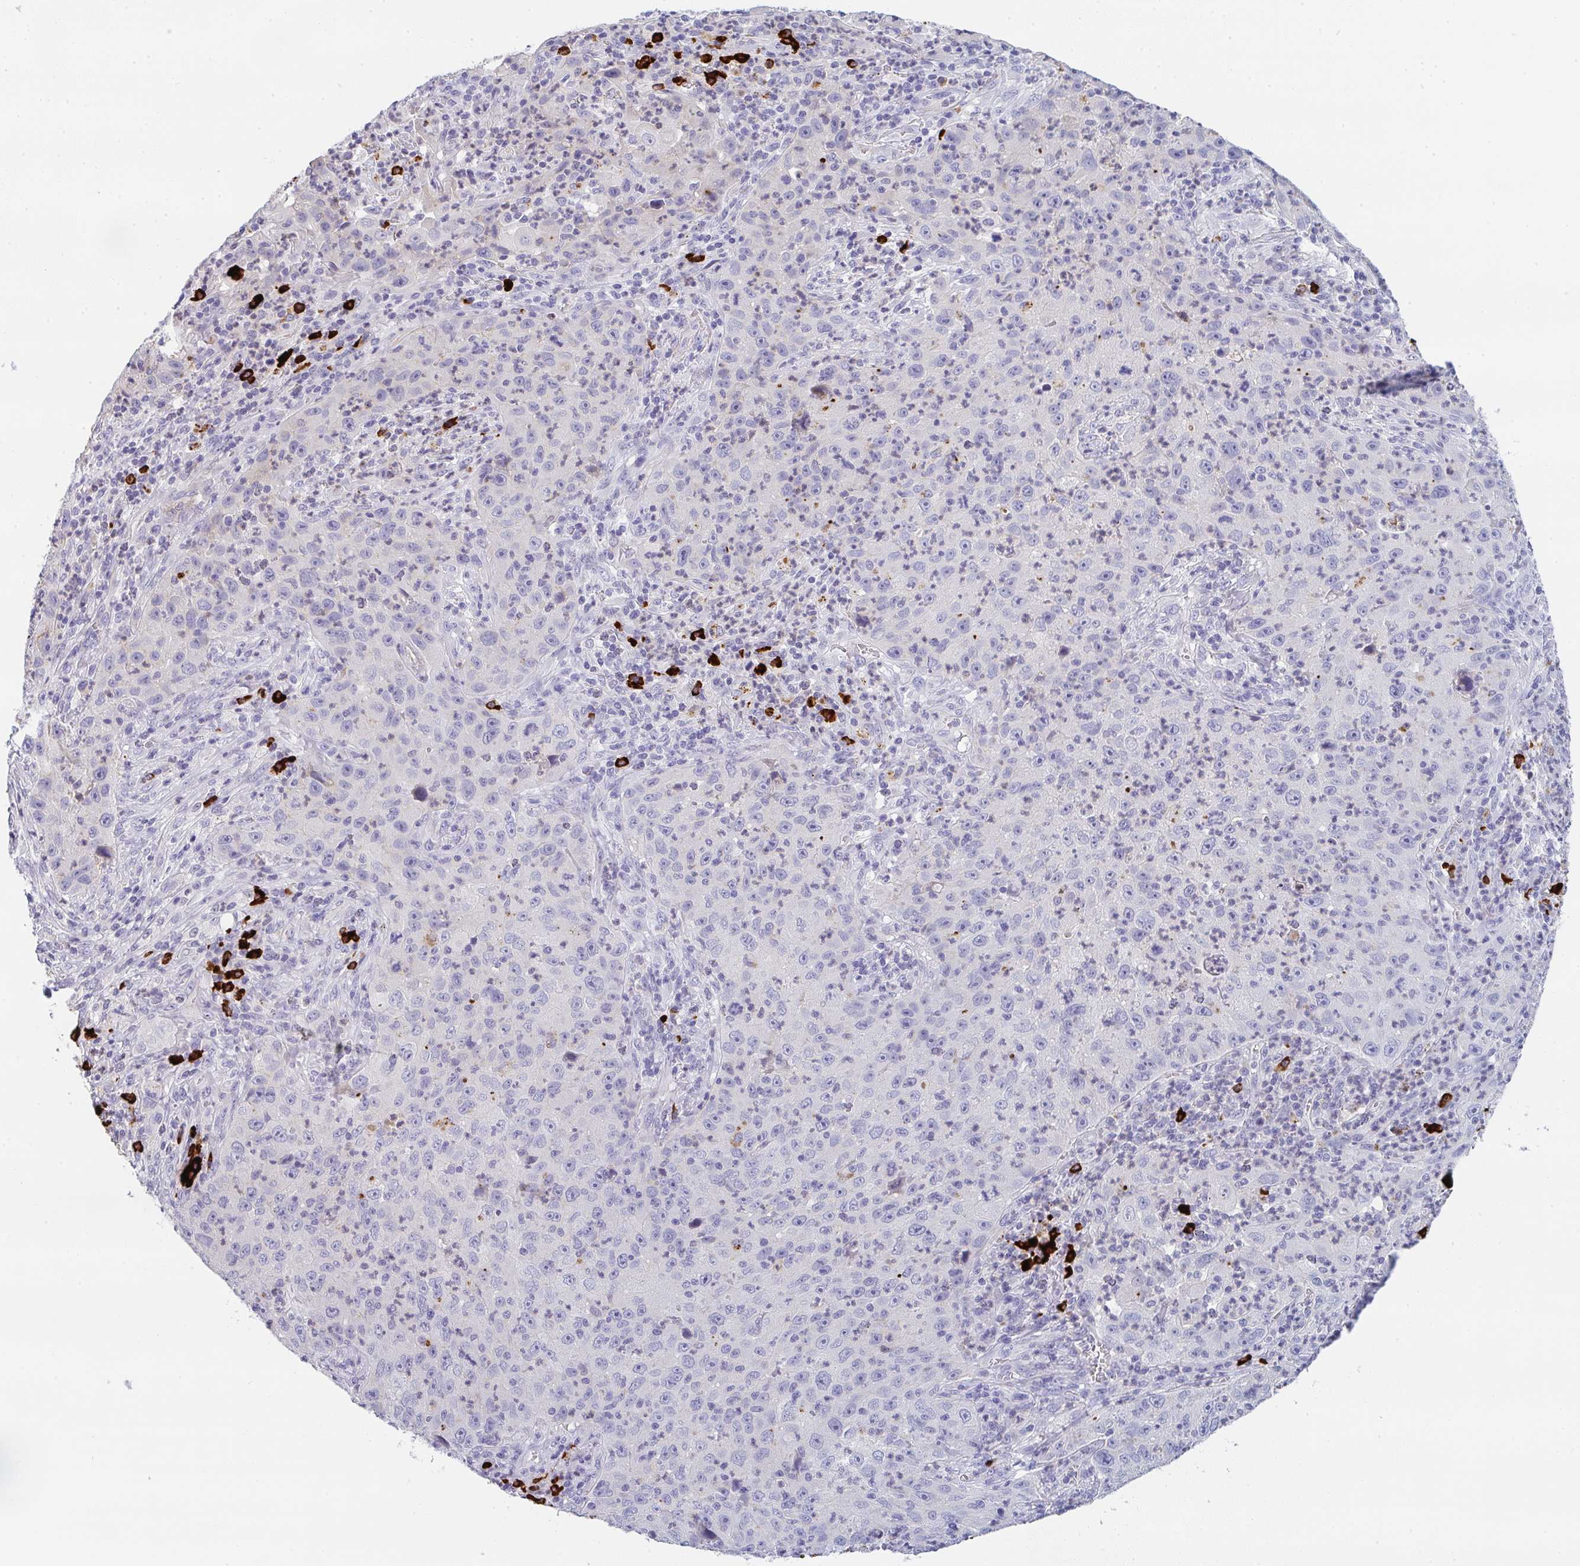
{"staining": {"intensity": "negative", "quantity": "none", "location": "none"}, "tissue": "lung cancer", "cell_type": "Tumor cells", "image_type": "cancer", "snomed": [{"axis": "morphology", "description": "Squamous cell carcinoma, NOS"}, {"axis": "topography", "description": "Lung"}], "caption": "Immunohistochemistry (IHC) micrograph of lung cancer (squamous cell carcinoma) stained for a protein (brown), which displays no expression in tumor cells.", "gene": "CACNA1S", "patient": {"sex": "male", "age": 71}}